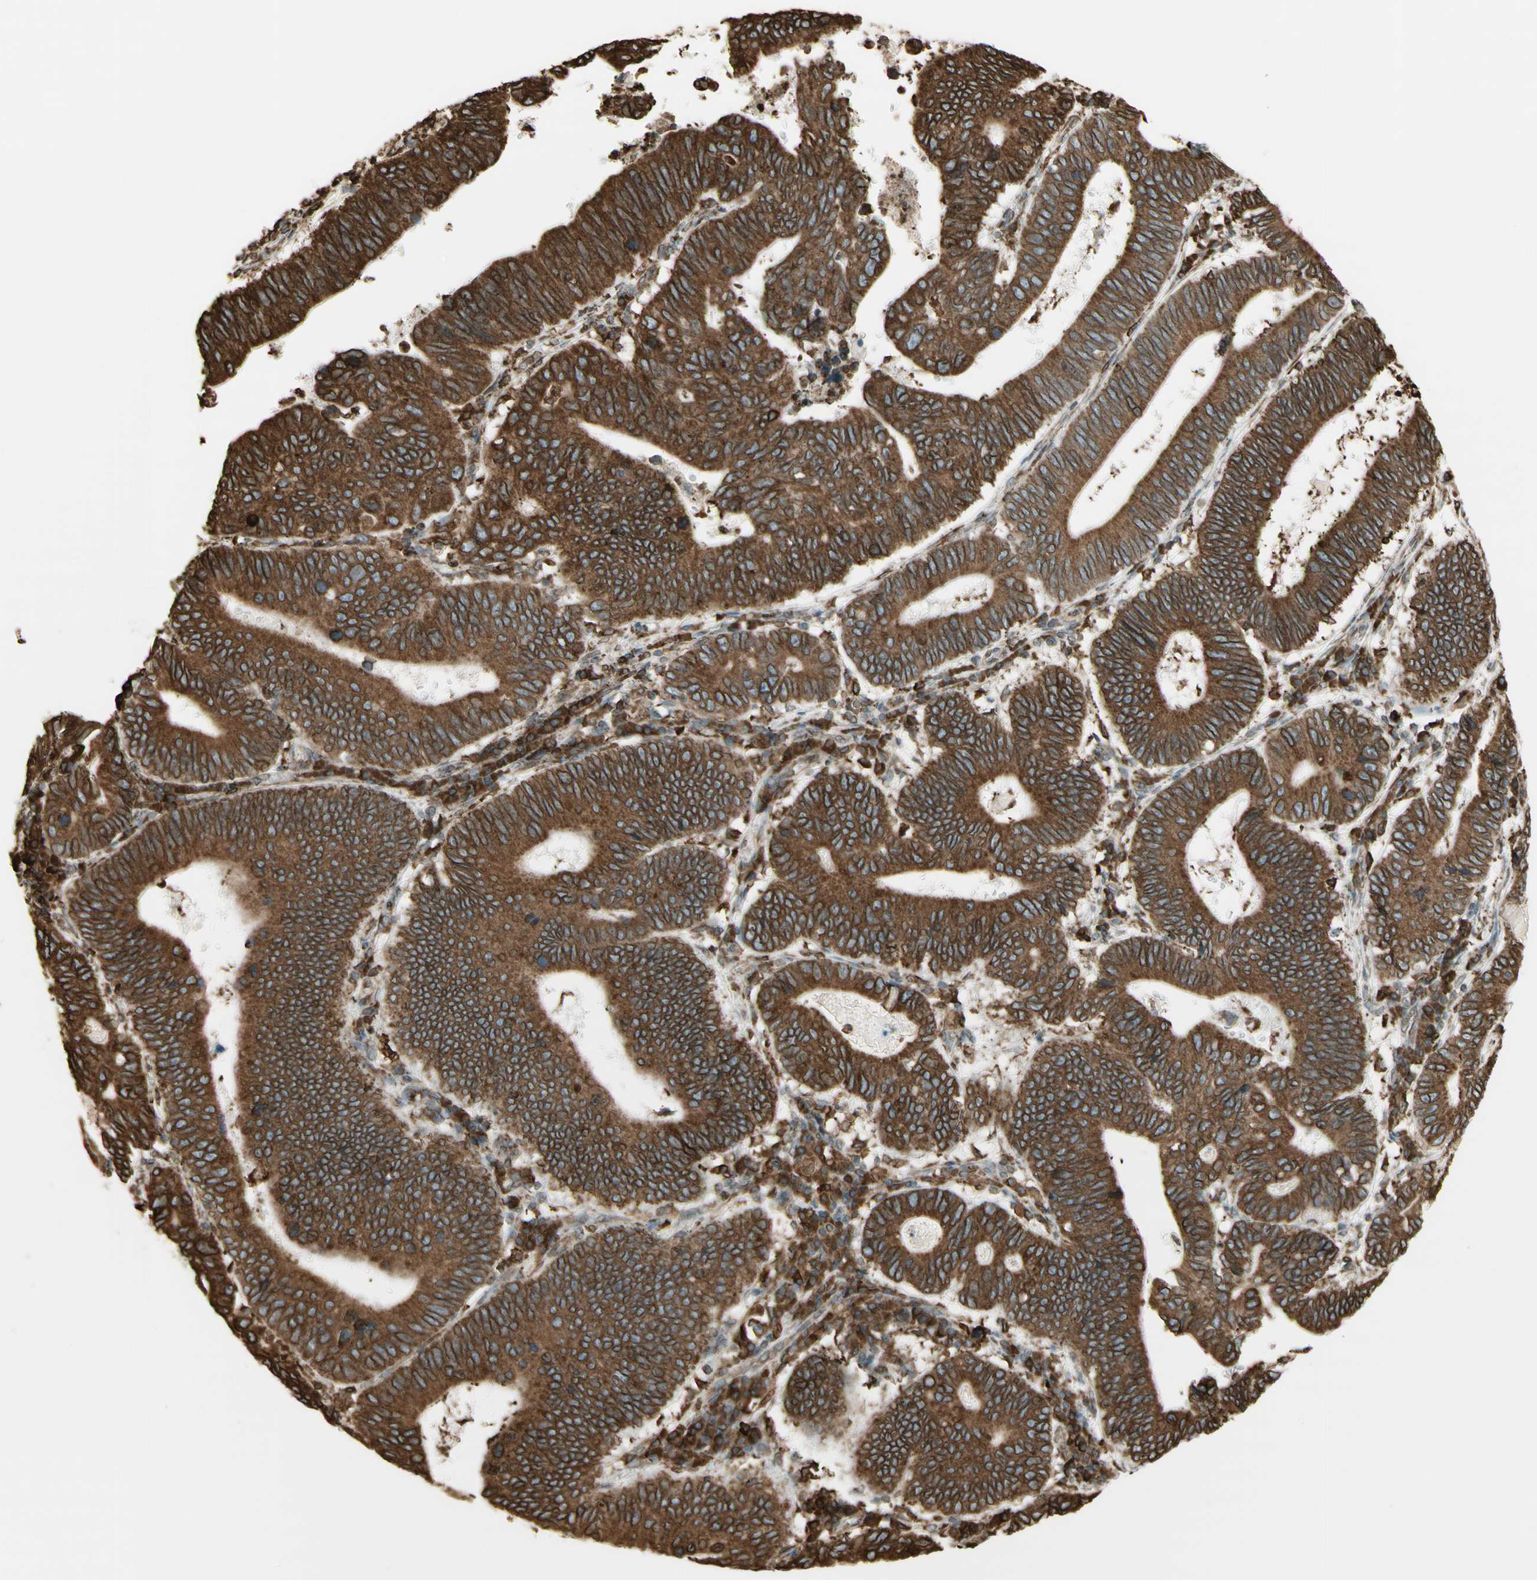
{"staining": {"intensity": "moderate", "quantity": ">75%", "location": "cytoplasmic/membranous"}, "tissue": "stomach cancer", "cell_type": "Tumor cells", "image_type": "cancer", "snomed": [{"axis": "morphology", "description": "Adenocarcinoma, NOS"}, {"axis": "topography", "description": "Stomach"}], "caption": "Immunohistochemistry (IHC) of human stomach cancer (adenocarcinoma) reveals medium levels of moderate cytoplasmic/membranous staining in approximately >75% of tumor cells. The protein of interest is stained brown, and the nuclei are stained in blue (DAB IHC with brightfield microscopy, high magnification).", "gene": "CANX", "patient": {"sex": "male", "age": 59}}